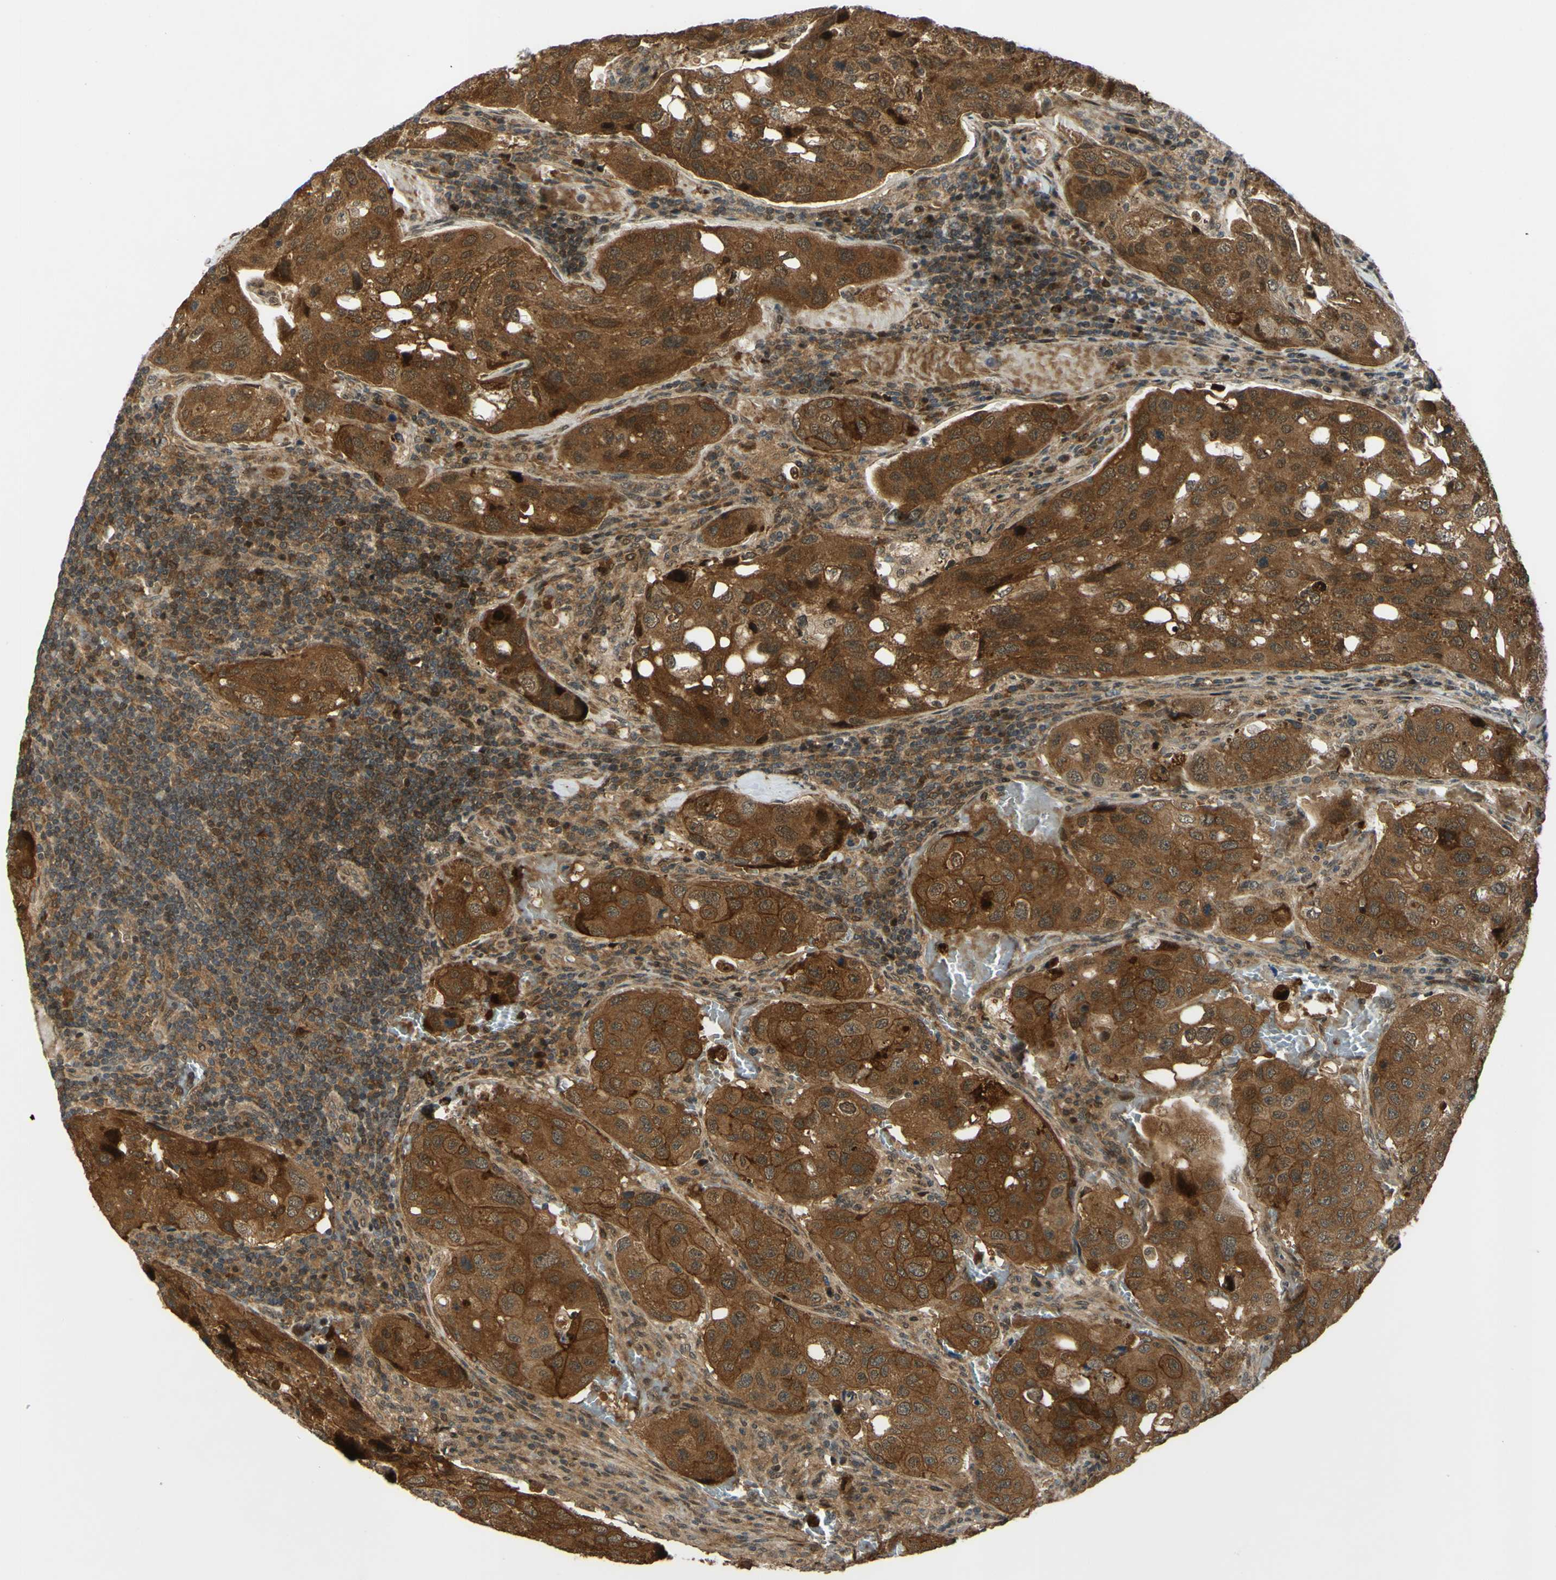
{"staining": {"intensity": "moderate", "quantity": ">75%", "location": "cytoplasmic/membranous"}, "tissue": "urothelial cancer", "cell_type": "Tumor cells", "image_type": "cancer", "snomed": [{"axis": "morphology", "description": "Urothelial carcinoma, High grade"}, {"axis": "topography", "description": "Lymph node"}, {"axis": "topography", "description": "Urinary bladder"}], "caption": "Tumor cells reveal medium levels of moderate cytoplasmic/membranous staining in about >75% of cells in high-grade urothelial carcinoma. The staining is performed using DAB (3,3'-diaminobenzidine) brown chromogen to label protein expression. The nuclei are counter-stained blue using hematoxylin.", "gene": "ABCC8", "patient": {"sex": "male", "age": 51}}